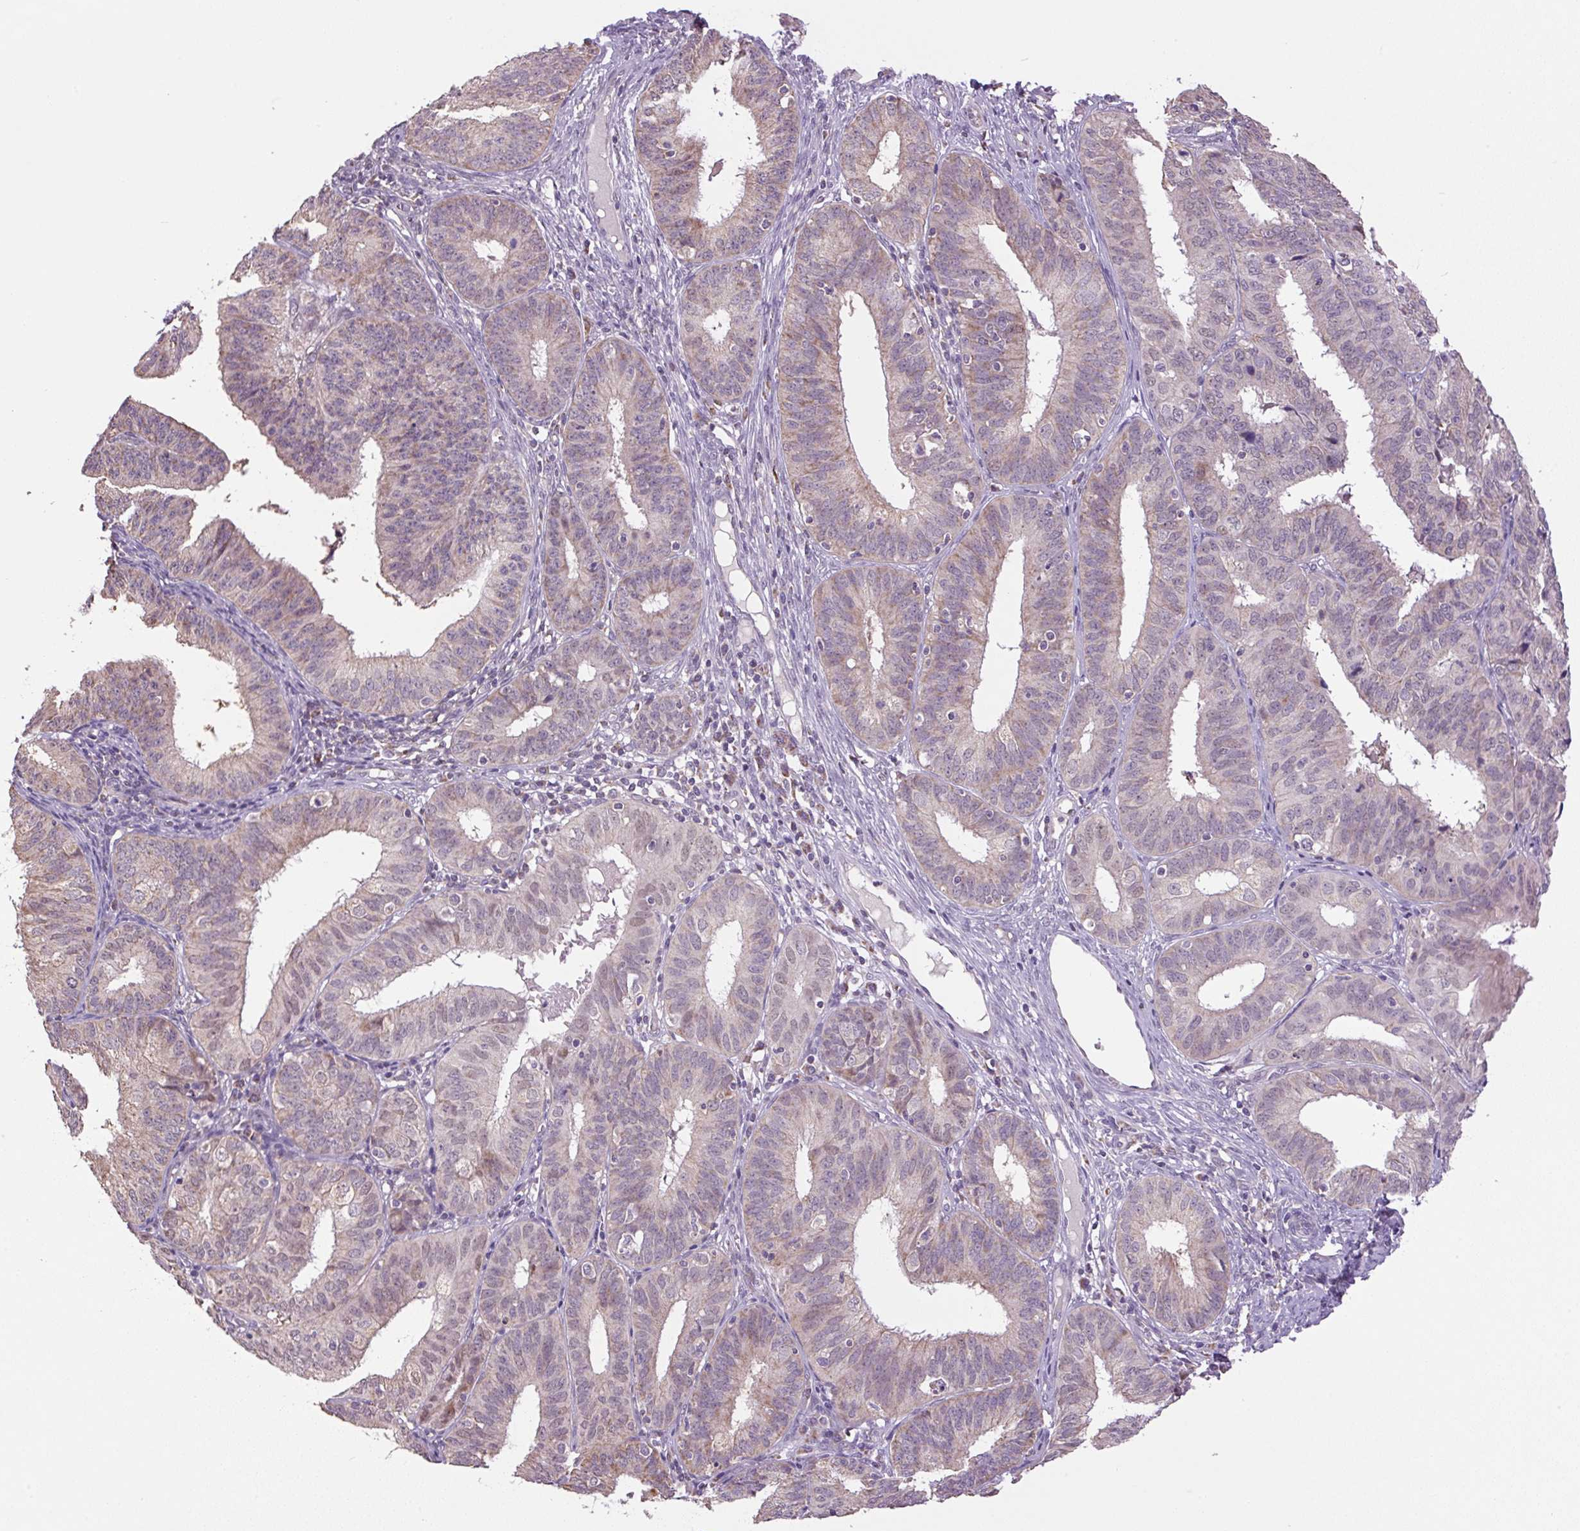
{"staining": {"intensity": "moderate", "quantity": "25%-75%", "location": "cytoplasmic/membranous,nuclear"}, "tissue": "endometrial cancer", "cell_type": "Tumor cells", "image_type": "cancer", "snomed": [{"axis": "morphology", "description": "Adenocarcinoma, NOS"}, {"axis": "topography", "description": "Endometrium"}], "caption": "The immunohistochemical stain shows moderate cytoplasmic/membranous and nuclear positivity in tumor cells of endometrial cancer (adenocarcinoma) tissue.", "gene": "SGF29", "patient": {"sex": "female", "age": 51}}